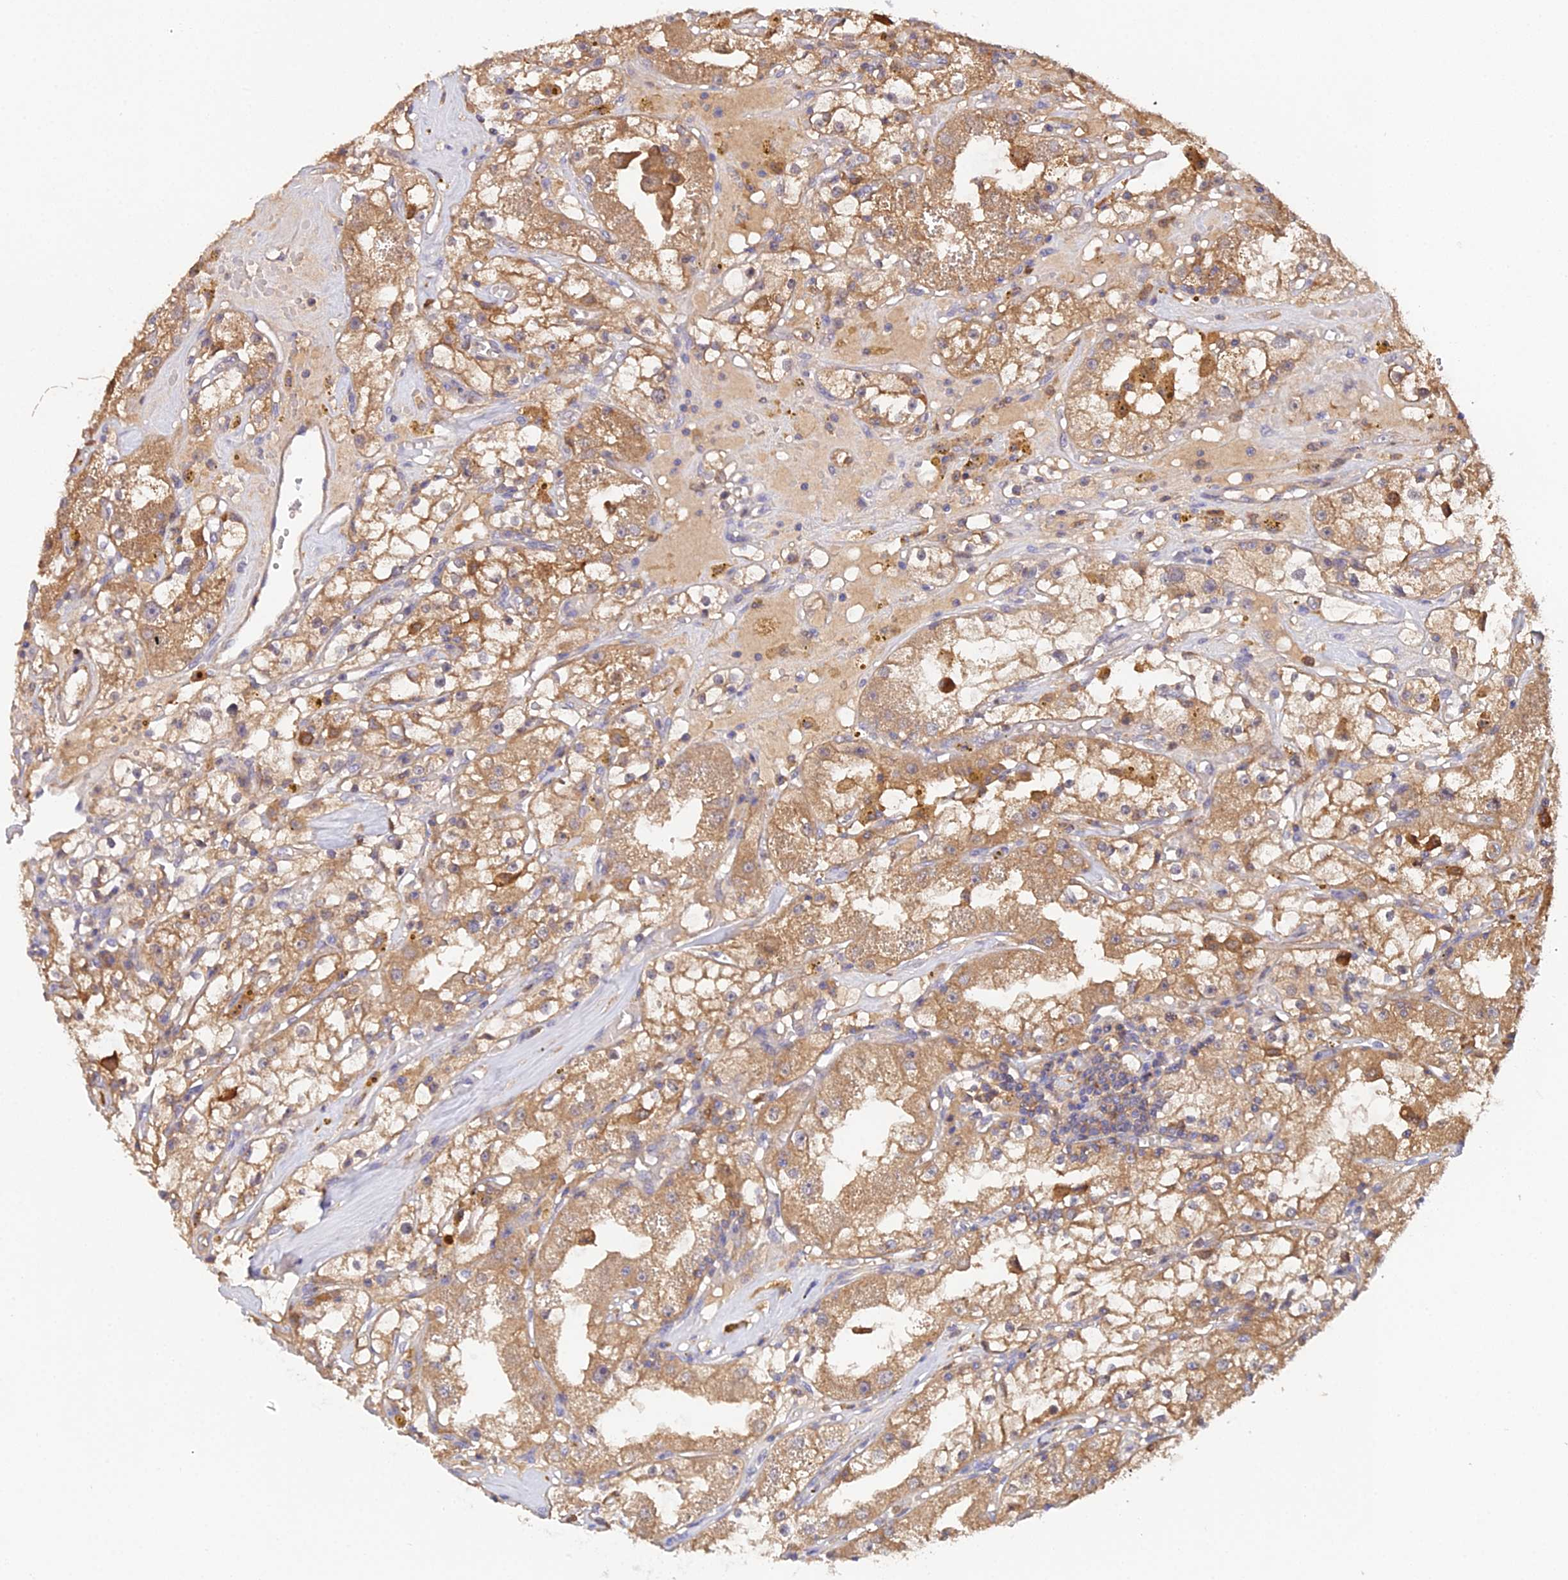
{"staining": {"intensity": "moderate", "quantity": ">75%", "location": "cytoplasmic/membranous"}, "tissue": "renal cancer", "cell_type": "Tumor cells", "image_type": "cancer", "snomed": [{"axis": "morphology", "description": "Adenocarcinoma, NOS"}, {"axis": "topography", "description": "Kidney"}], "caption": "This is an image of immunohistochemistry (IHC) staining of renal cancer (adenocarcinoma), which shows moderate staining in the cytoplasmic/membranous of tumor cells.", "gene": "FBP1", "patient": {"sex": "male", "age": 56}}